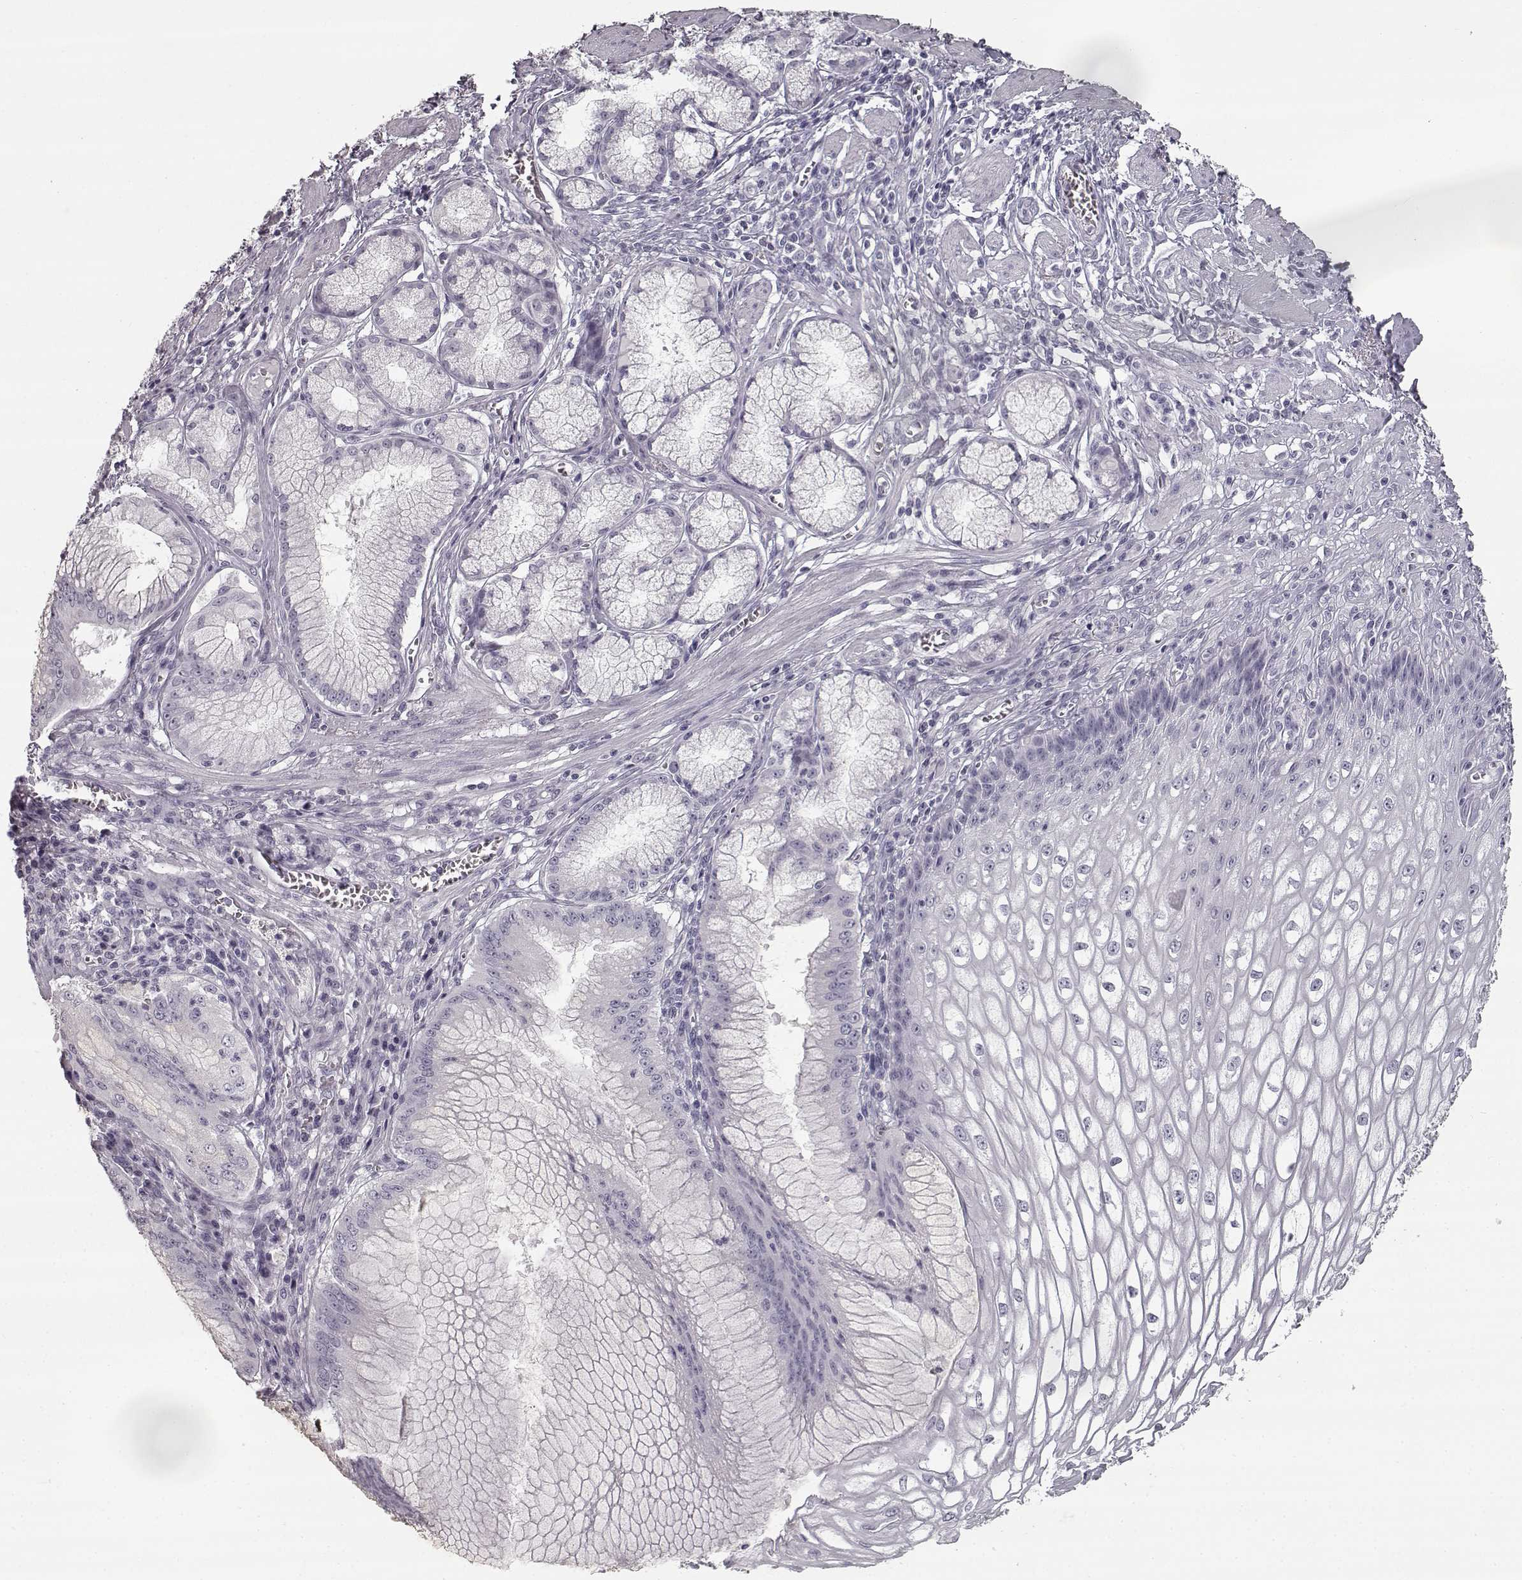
{"staining": {"intensity": "negative", "quantity": "none", "location": "none"}, "tissue": "esophagus", "cell_type": "Squamous epithelial cells", "image_type": "normal", "snomed": [{"axis": "morphology", "description": "Normal tissue, NOS"}, {"axis": "topography", "description": "Esophagus"}], "caption": "A photomicrograph of human esophagus is negative for staining in squamous epithelial cells. Nuclei are stained in blue.", "gene": "SEMG2", "patient": {"sex": "male", "age": 58}}